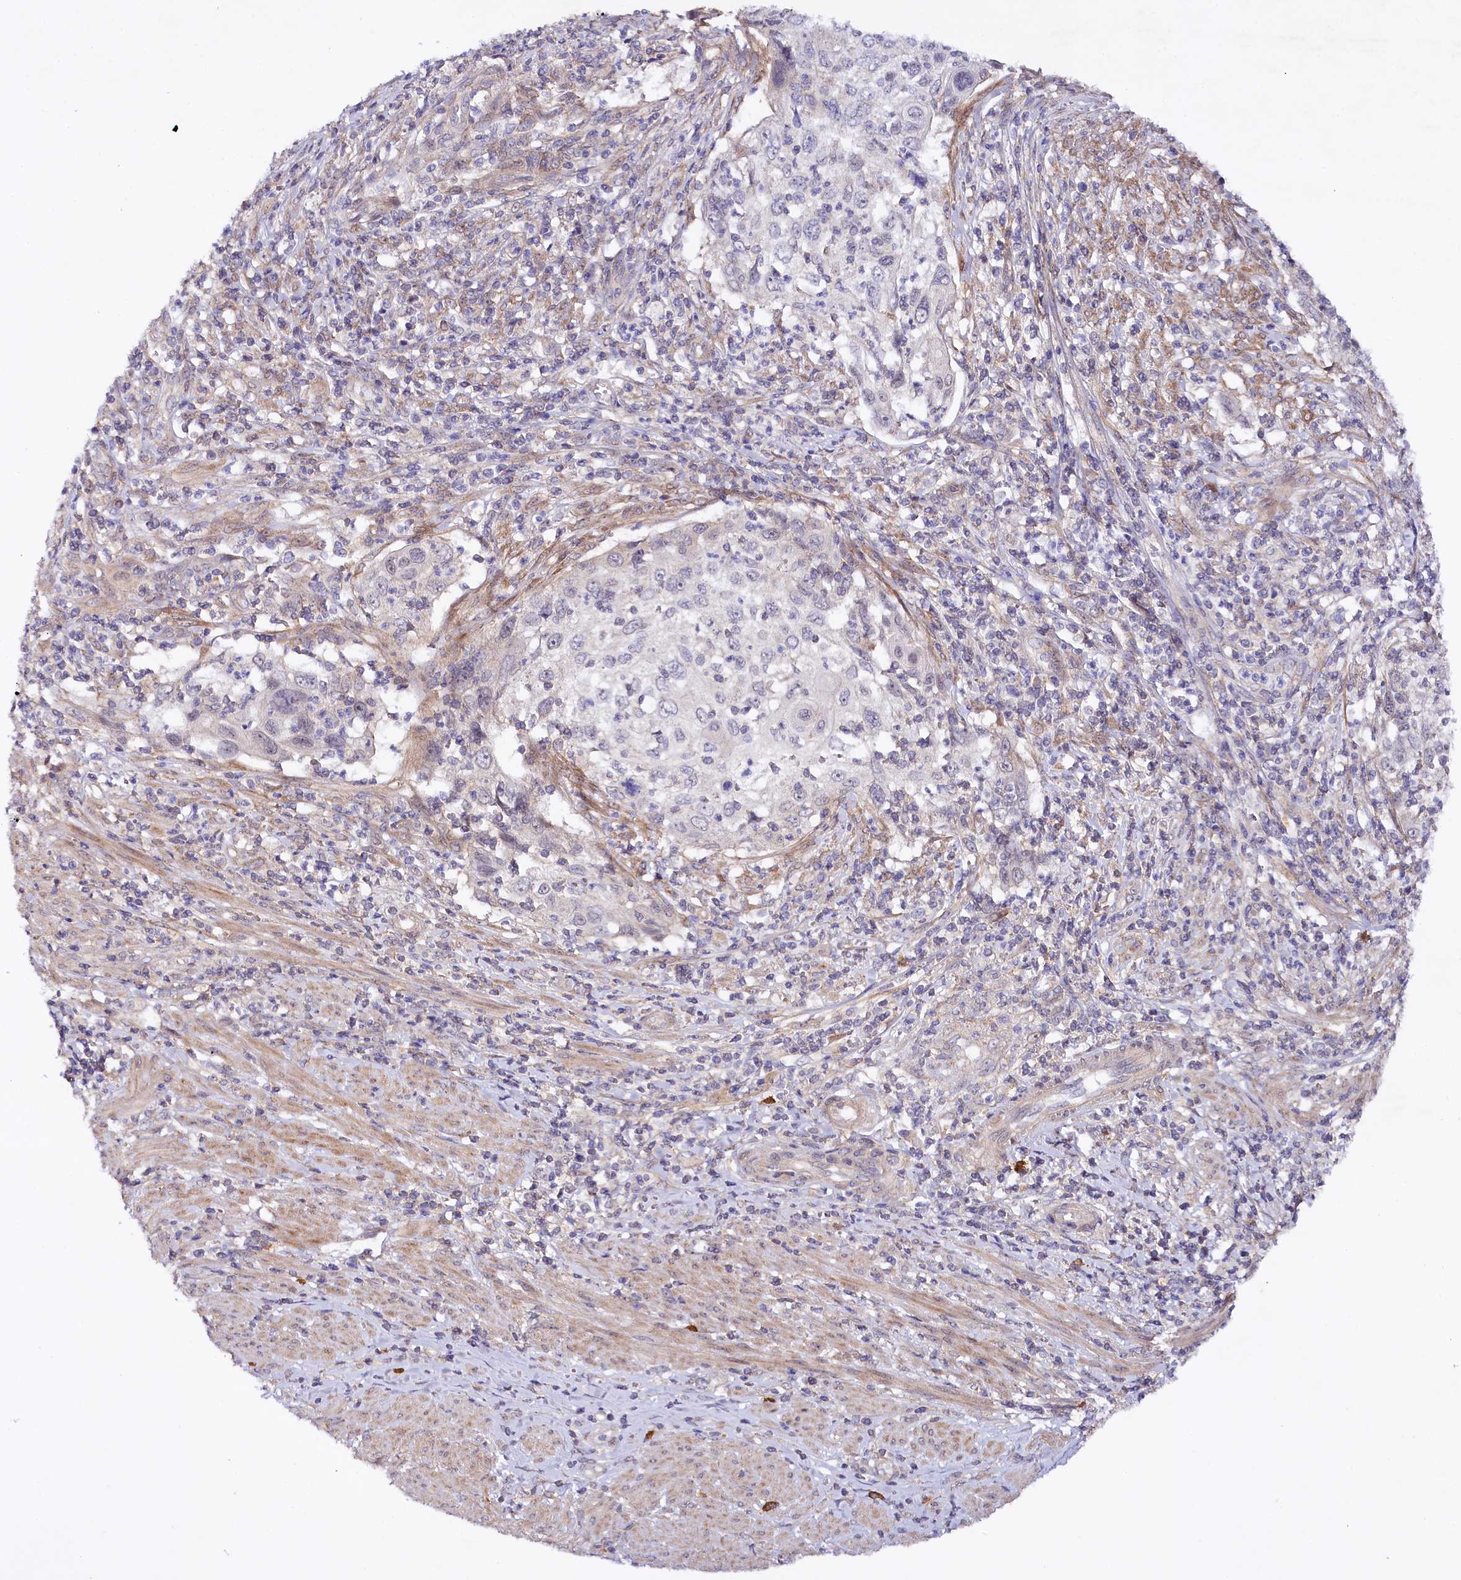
{"staining": {"intensity": "negative", "quantity": "none", "location": "none"}, "tissue": "cervical cancer", "cell_type": "Tumor cells", "image_type": "cancer", "snomed": [{"axis": "morphology", "description": "Squamous cell carcinoma, NOS"}, {"axis": "topography", "description": "Cervix"}], "caption": "This is an immunohistochemistry (IHC) micrograph of squamous cell carcinoma (cervical). There is no expression in tumor cells.", "gene": "PHLDB1", "patient": {"sex": "female", "age": 70}}